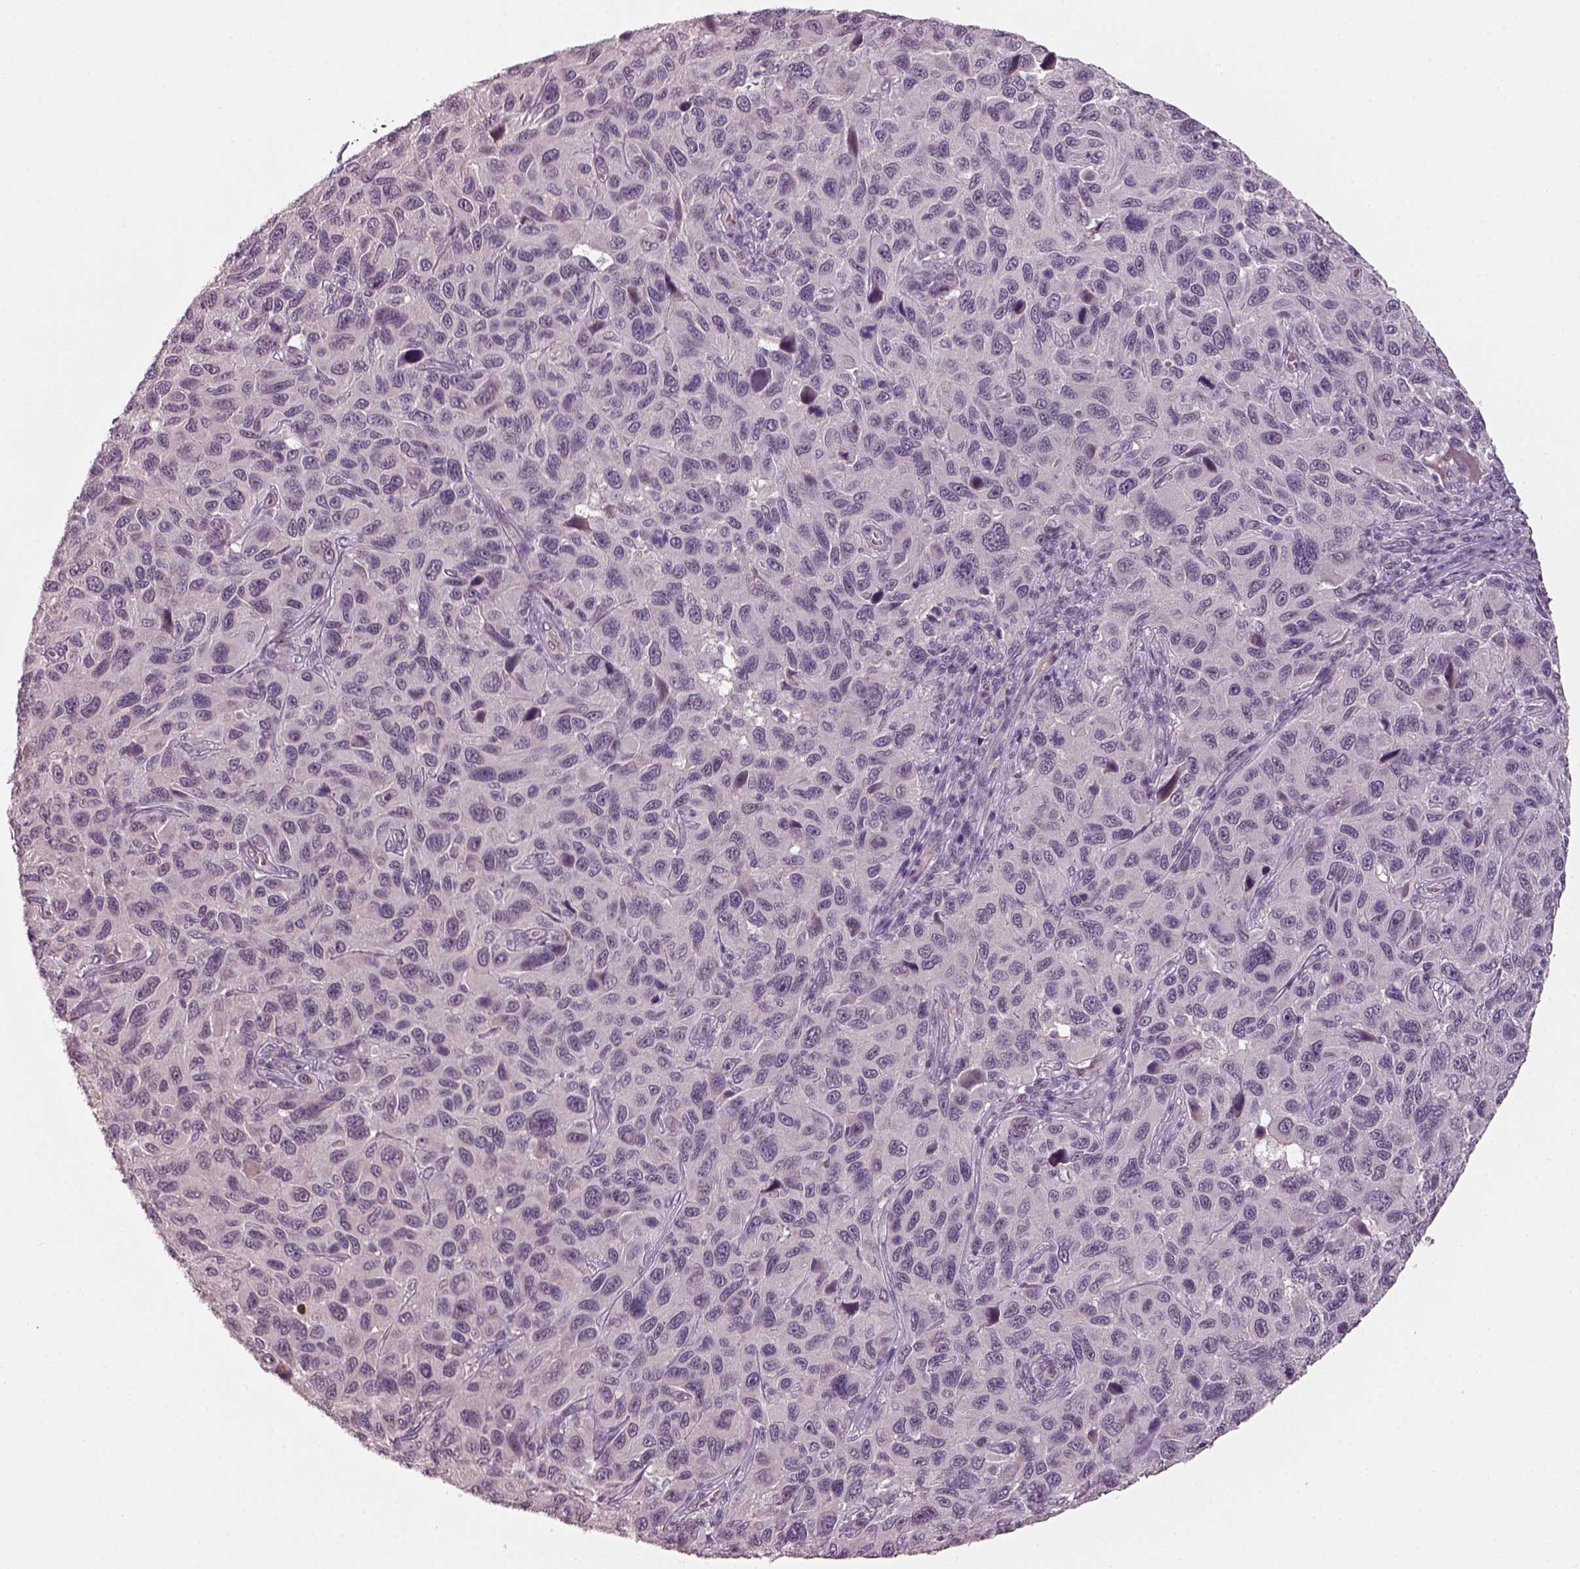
{"staining": {"intensity": "negative", "quantity": "none", "location": "none"}, "tissue": "melanoma", "cell_type": "Tumor cells", "image_type": "cancer", "snomed": [{"axis": "morphology", "description": "Malignant melanoma, NOS"}, {"axis": "topography", "description": "Skin"}], "caption": "IHC photomicrograph of neoplastic tissue: human melanoma stained with DAB (3,3'-diaminobenzidine) reveals no significant protein positivity in tumor cells.", "gene": "NAT8", "patient": {"sex": "male", "age": 53}}